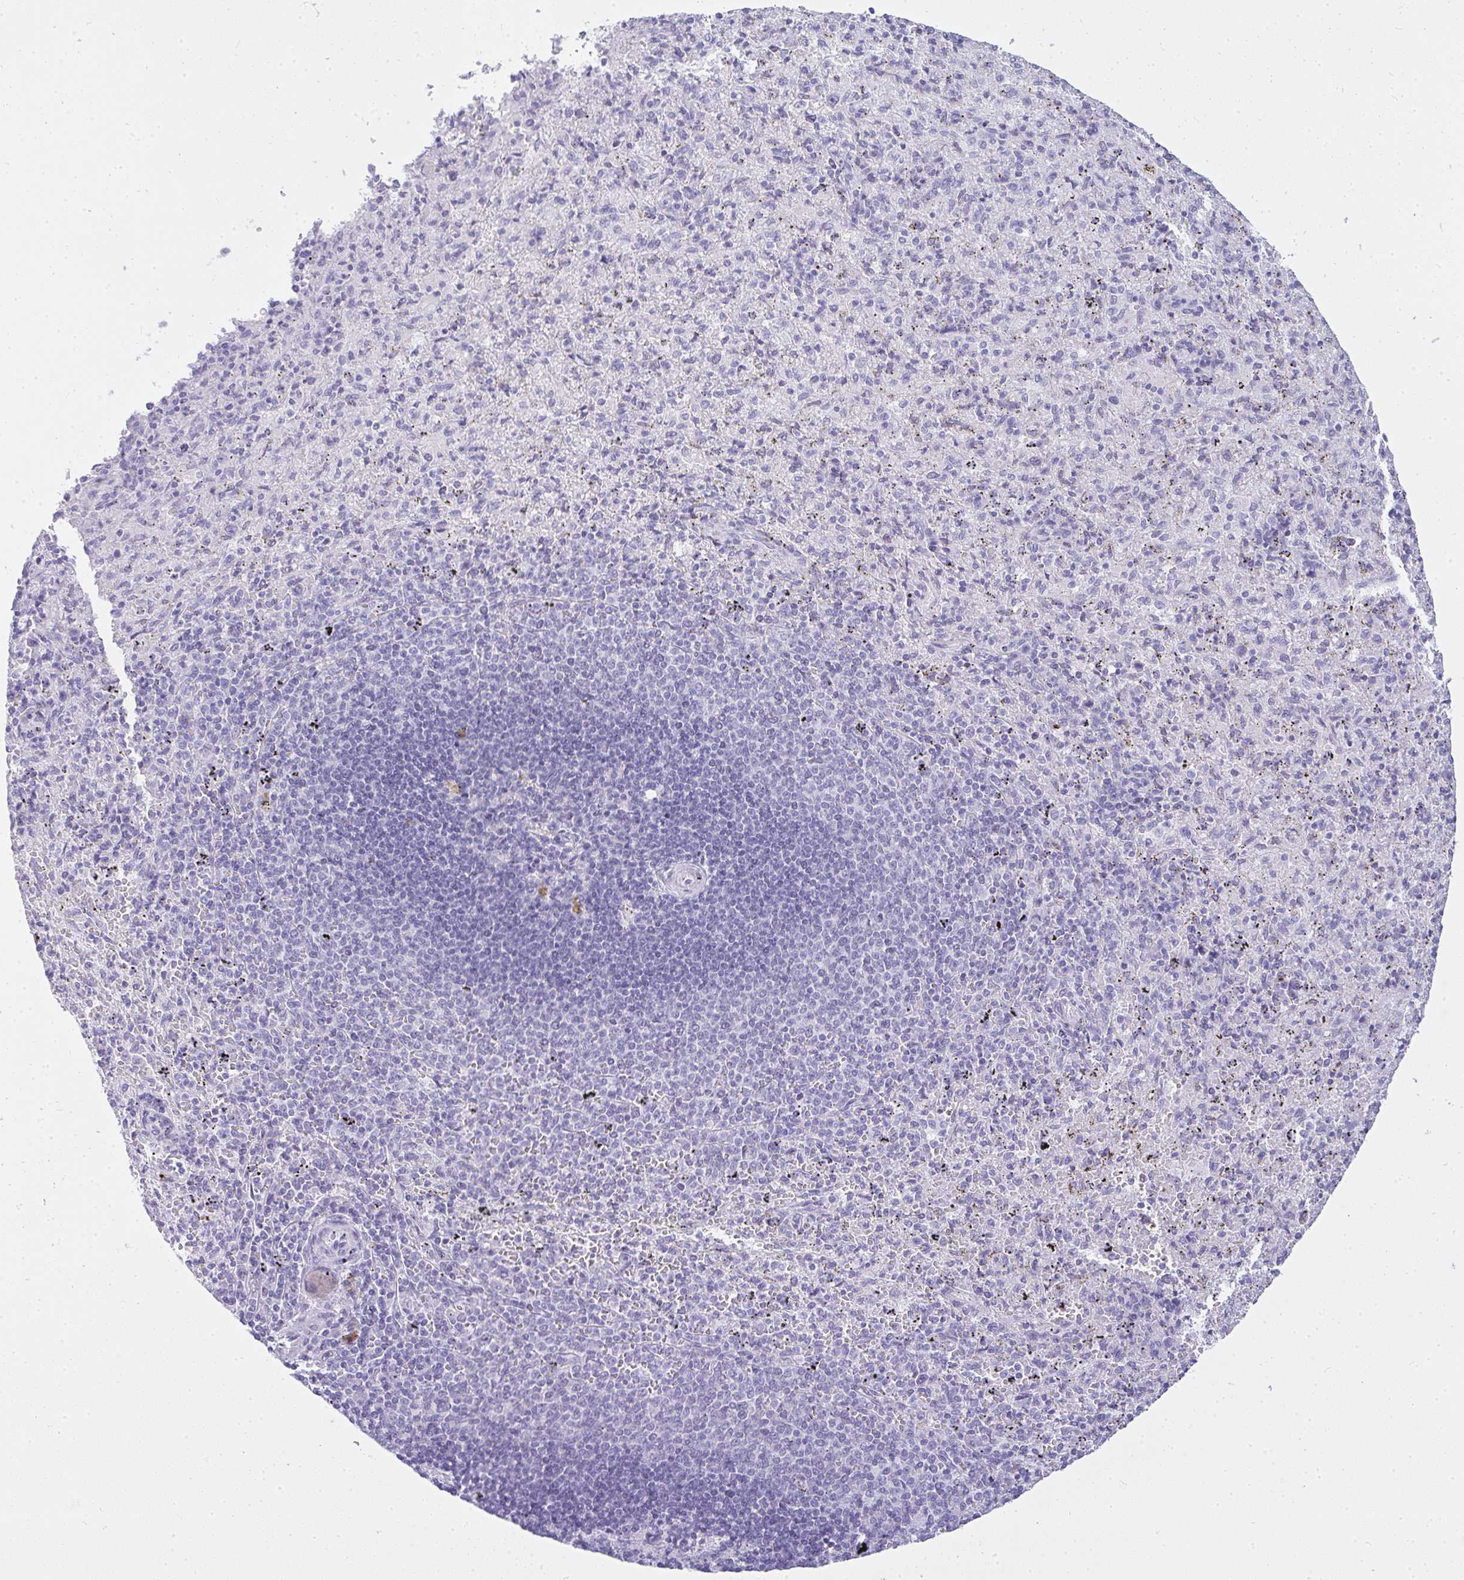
{"staining": {"intensity": "negative", "quantity": "none", "location": "none"}, "tissue": "spleen", "cell_type": "Cells in red pulp", "image_type": "normal", "snomed": [{"axis": "morphology", "description": "Normal tissue, NOS"}, {"axis": "topography", "description": "Spleen"}], "caption": "A micrograph of spleen stained for a protein demonstrates no brown staining in cells in red pulp.", "gene": "OR5J2", "patient": {"sex": "male", "age": 57}}